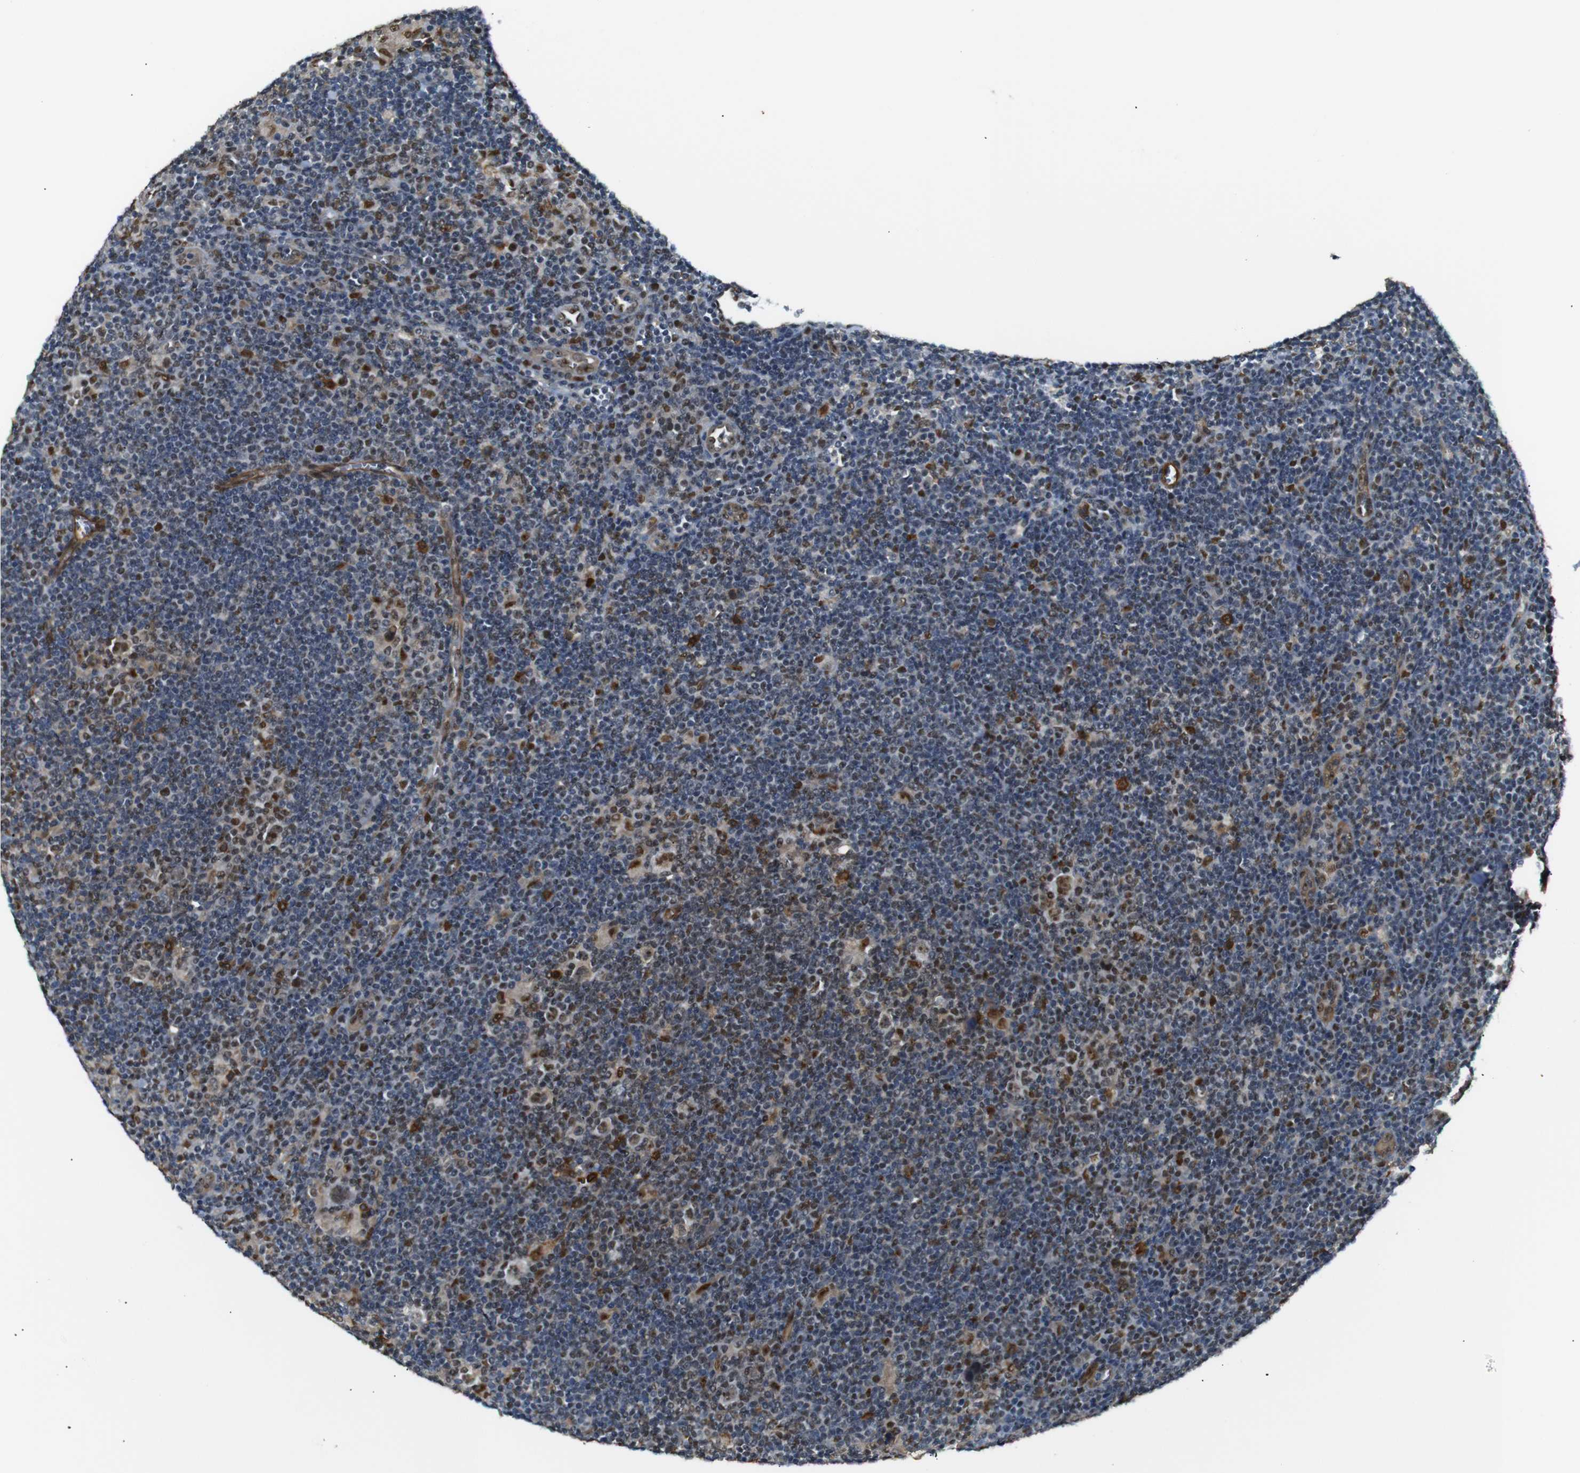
{"staining": {"intensity": "strong", "quantity": ">75%", "location": "nuclear"}, "tissue": "lymphoma", "cell_type": "Tumor cells", "image_type": "cancer", "snomed": [{"axis": "morphology", "description": "Hodgkin's disease, NOS"}, {"axis": "topography", "description": "Lymph node"}], "caption": "Hodgkin's disease stained with a protein marker demonstrates strong staining in tumor cells.", "gene": "PARN", "patient": {"sex": "female", "age": 57}}